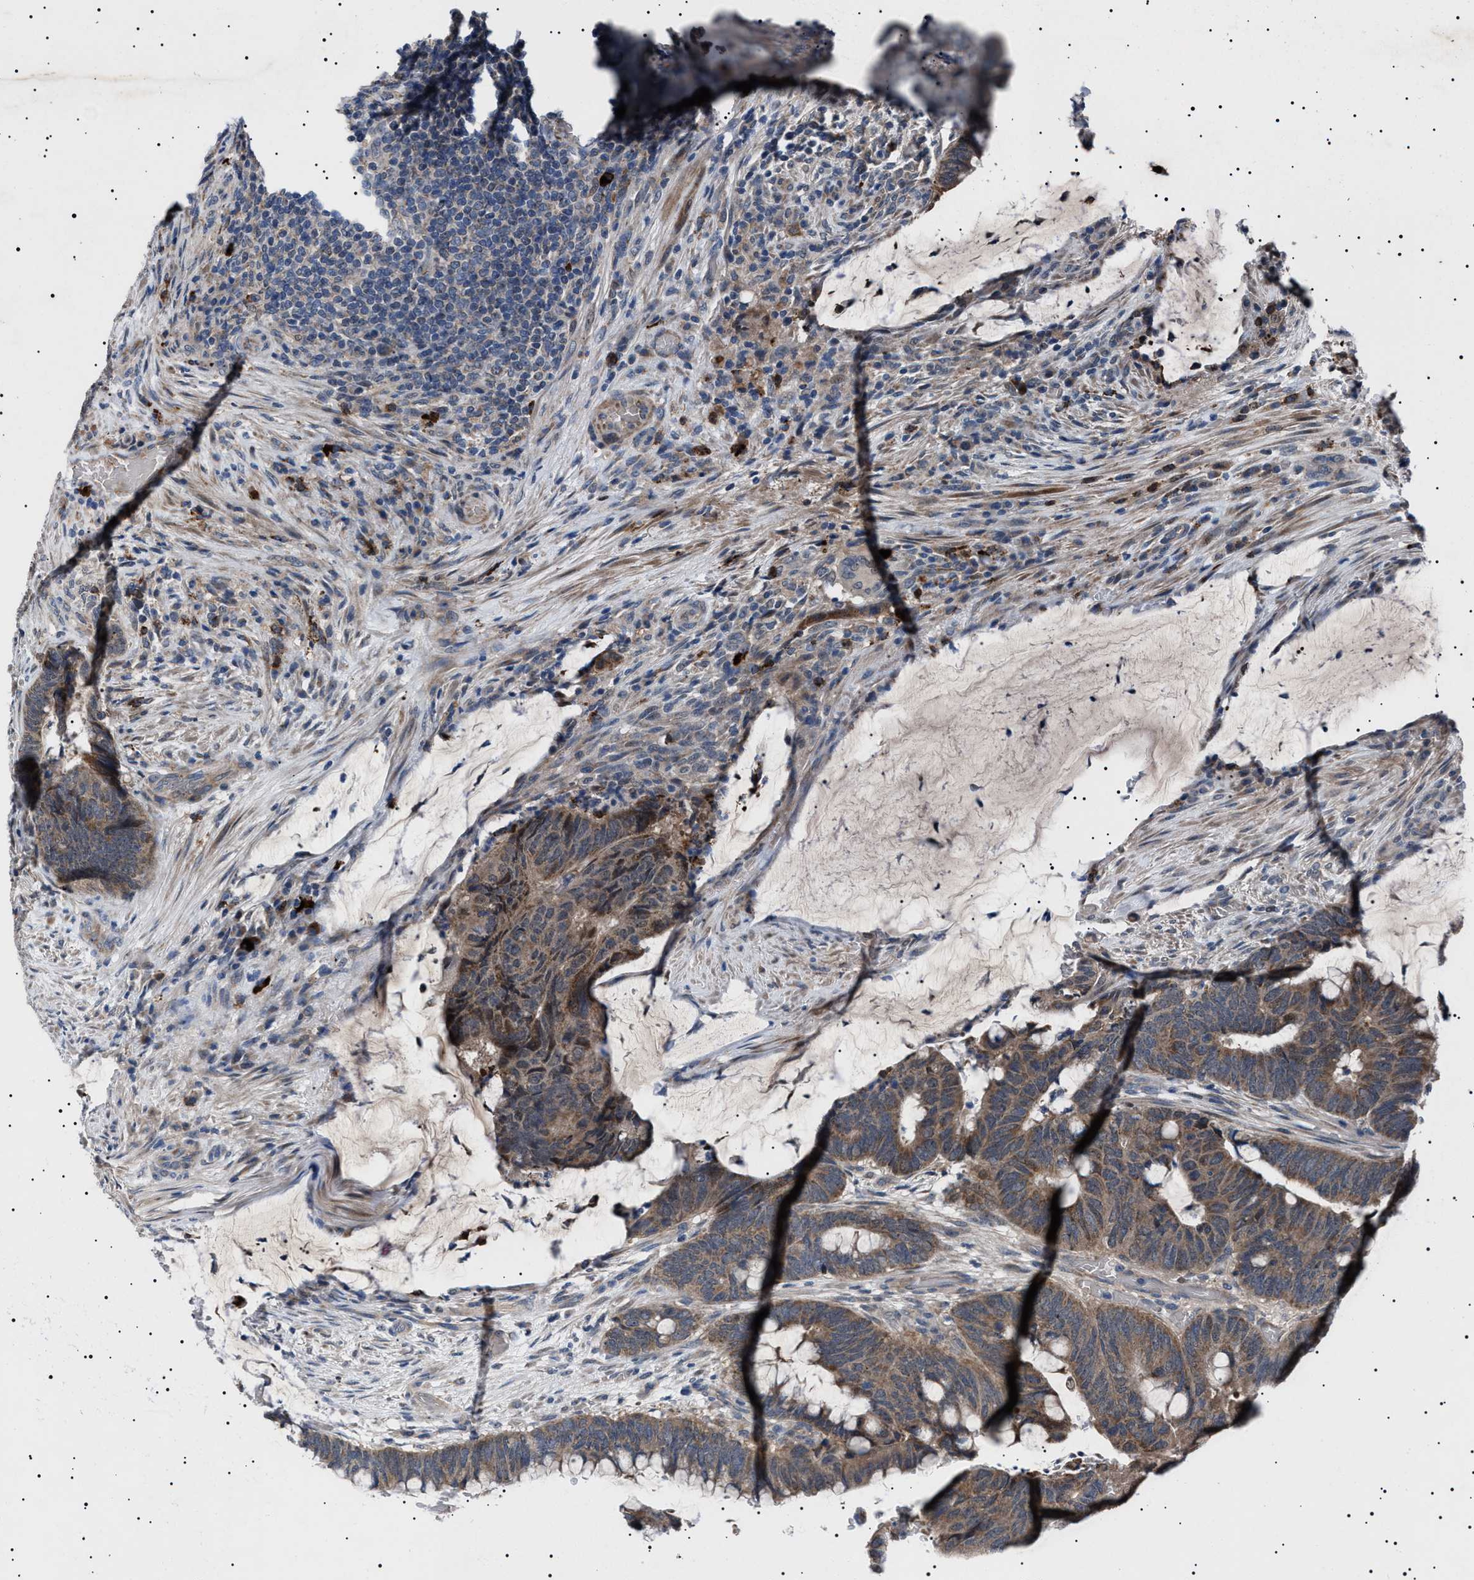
{"staining": {"intensity": "moderate", "quantity": ">75%", "location": "cytoplasmic/membranous"}, "tissue": "colorectal cancer", "cell_type": "Tumor cells", "image_type": "cancer", "snomed": [{"axis": "morphology", "description": "Normal tissue, NOS"}, {"axis": "morphology", "description": "Adenocarcinoma, NOS"}, {"axis": "topography", "description": "Rectum"}, {"axis": "topography", "description": "Peripheral nerve tissue"}], "caption": "Brown immunohistochemical staining in human adenocarcinoma (colorectal) demonstrates moderate cytoplasmic/membranous staining in approximately >75% of tumor cells.", "gene": "PTRH1", "patient": {"sex": "male", "age": 92}}